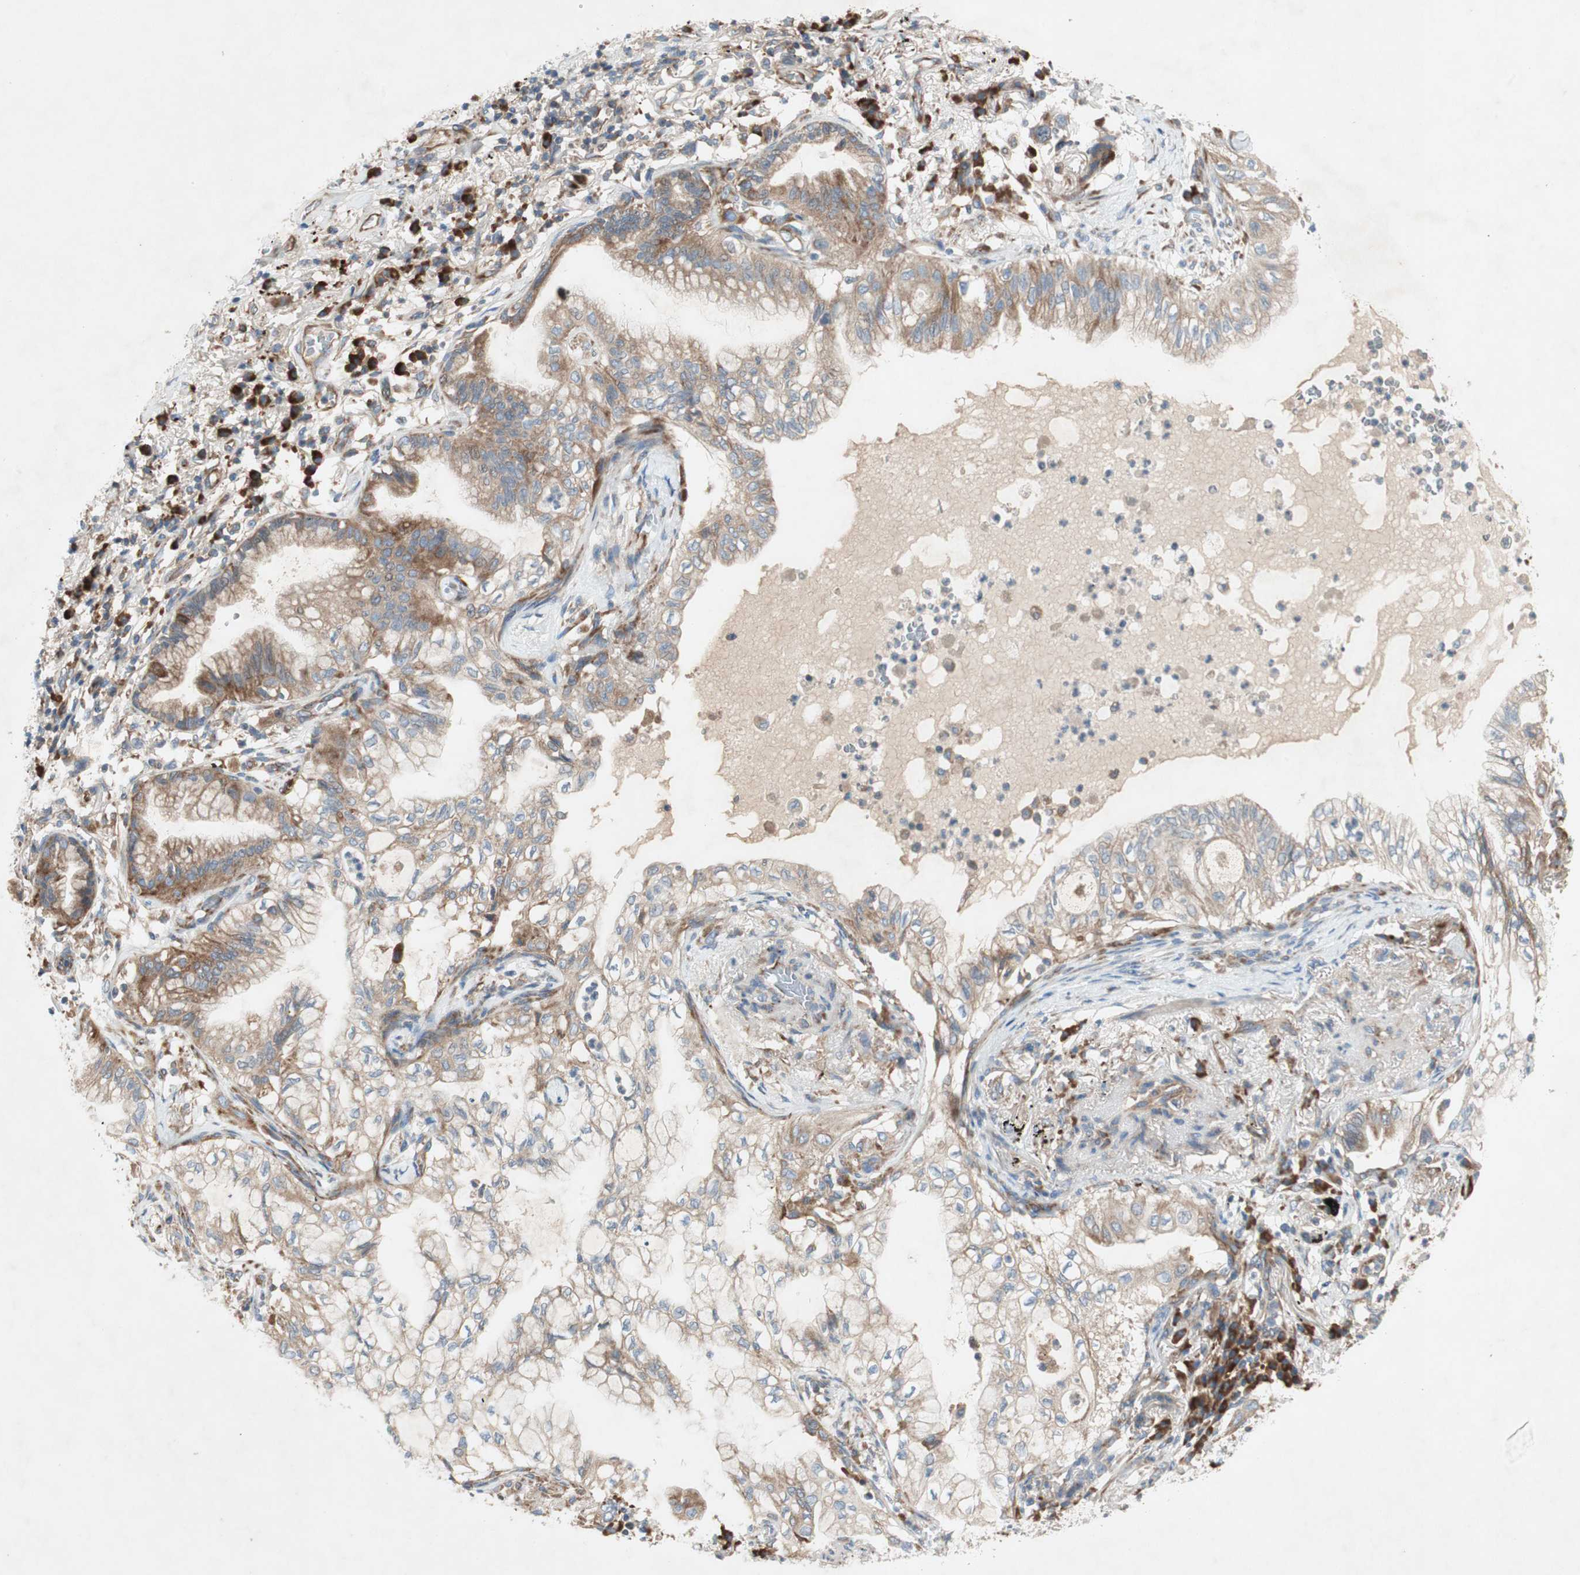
{"staining": {"intensity": "moderate", "quantity": ">75%", "location": "cytoplasmic/membranous"}, "tissue": "lung cancer", "cell_type": "Tumor cells", "image_type": "cancer", "snomed": [{"axis": "morphology", "description": "Adenocarcinoma, NOS"}, {"axis": "topography", "description": "Lung"}], "caption": "The image demonstrates a brown stain indicating the presence of a protein in the cytoplasmic/membranous of tumor cells in adenocarcinoma (lung).", "gene": "RPL23", "patient": {"sex": "female", "age": 70}}